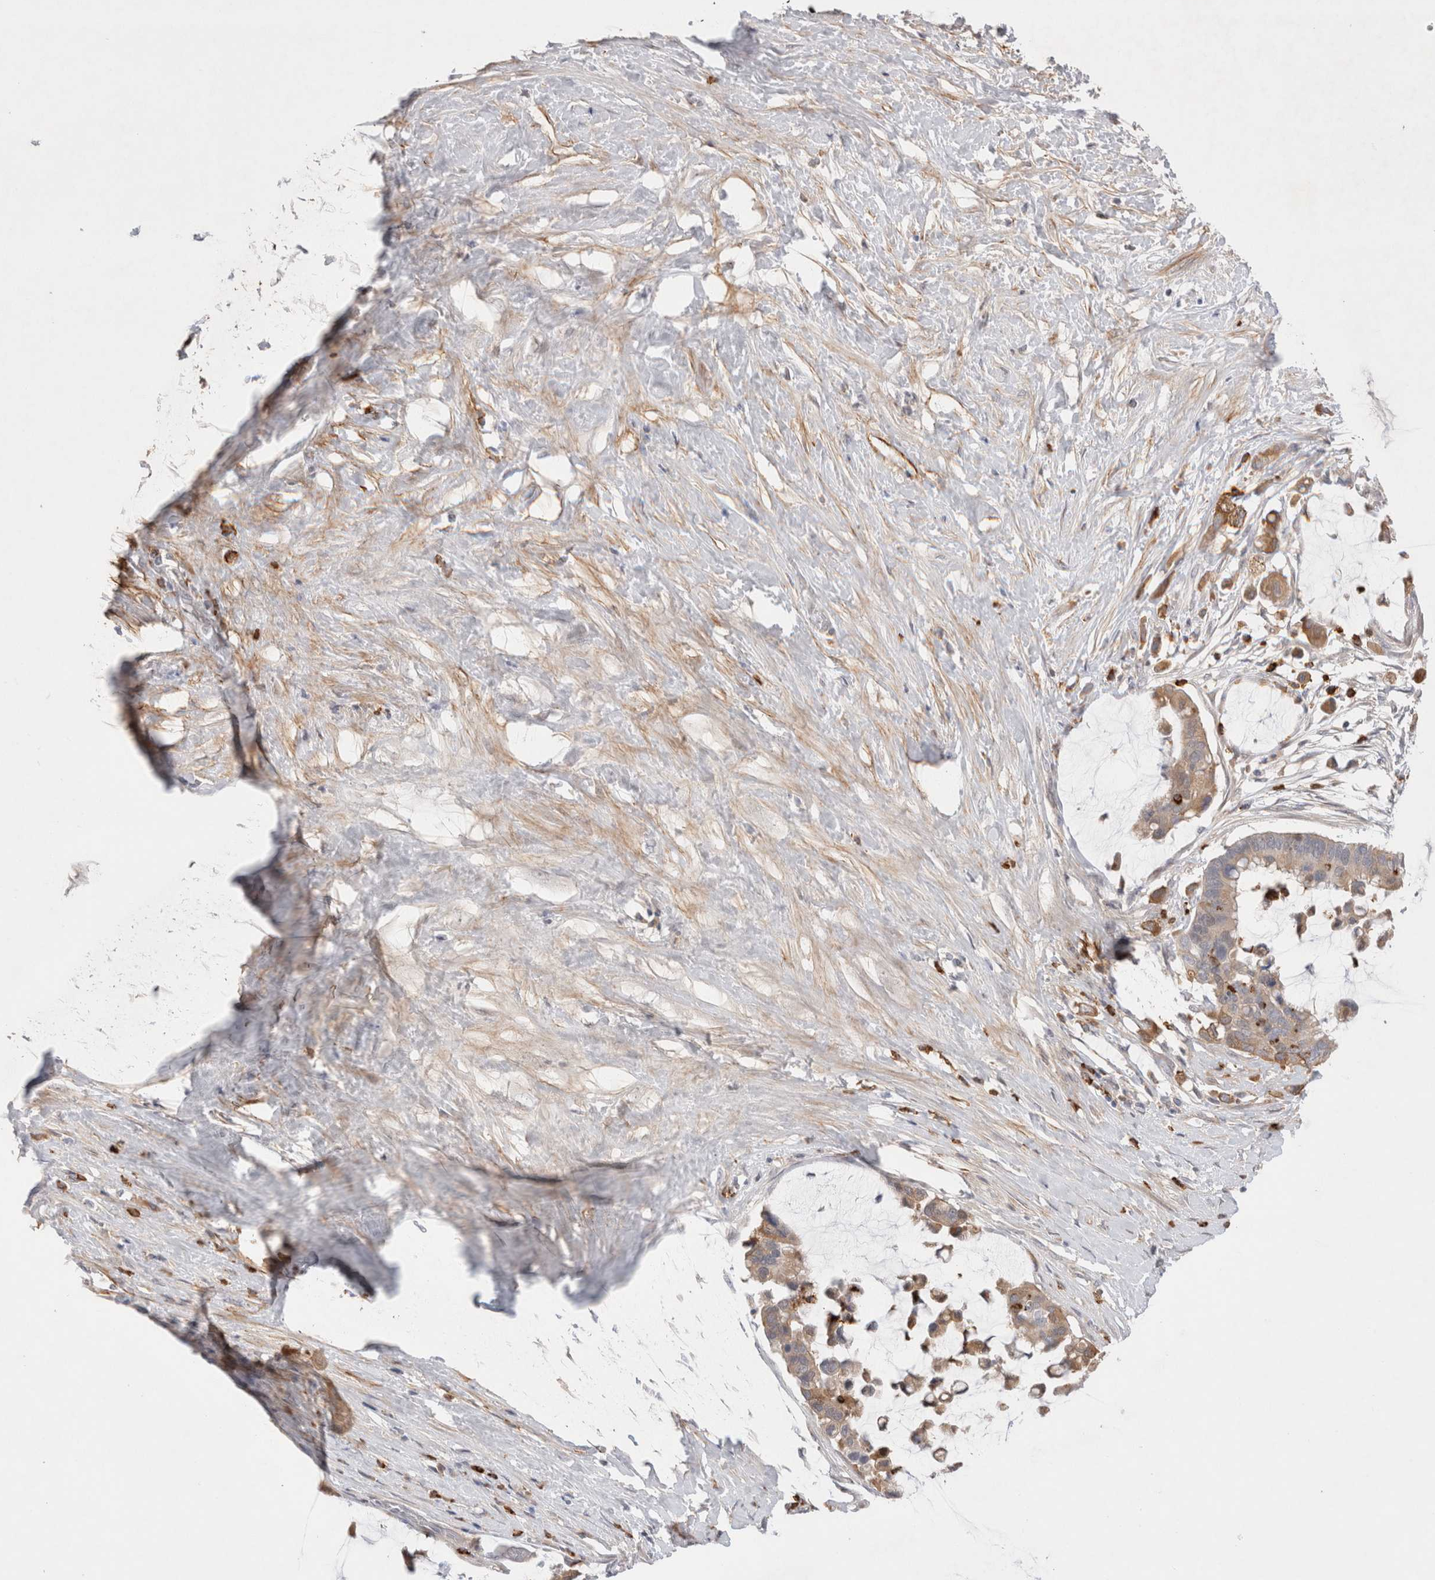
{"staining": {"intensity": "weak", "quantity": ">75%", "location": "cytoplasmic/membranous"}, "tissue": "pancreatic cancer", "cell_type": "Tumor cells", "image_type": "cancer", "snomed": [{"axis": "morphology", "description": "Adenocarcinoma, NOS"}, {"axis": "topography", "description": "Pancreas"}], "caption": "Brown immunohistochemical staining in human adenocarcinoma (pancreatic) displays weak cytoplasmic/membranous positivity in about >75% of tumor cells.", "gene": "GSDMB", "patient": {"sex": "male", "age": 41}}